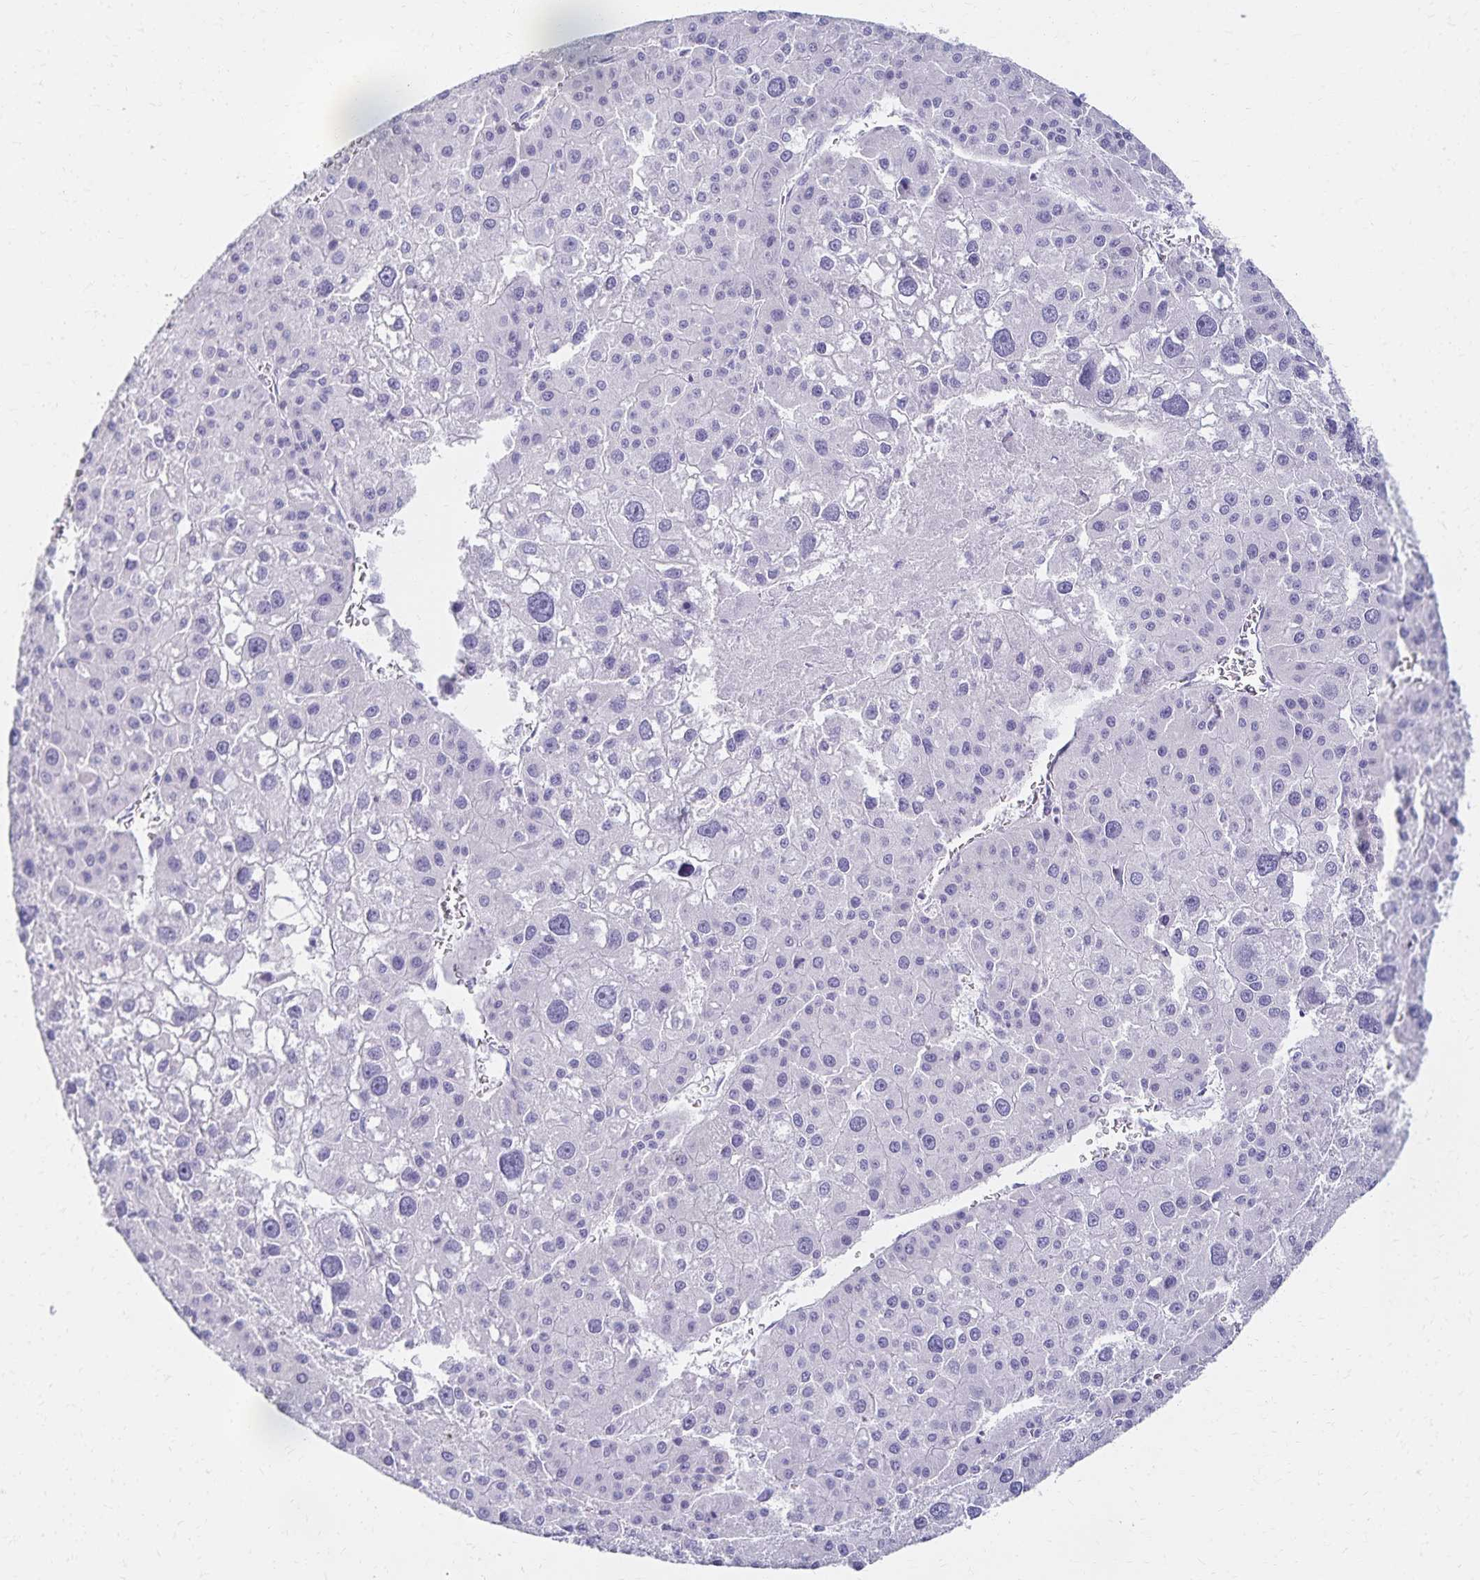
{"staining": {"intensity": "negative", "quantity": "none", "location": "none"}, "tissue": "liver cancer", "cell_type": "Tumor cells", "image_type": "cancer", "snomed": [{"axis": "morphology", "description": "Carcinoma, Hepatocellular, NOS"}, {"axis": "topography", "description": "Liver"}], "caption": "This is an IHC micrograph of hepatocellular carcinoma (liver). There is no expression in tumor cells.", "gene": "C2orf50", "patient": {"sex": "male", "age": 73}}